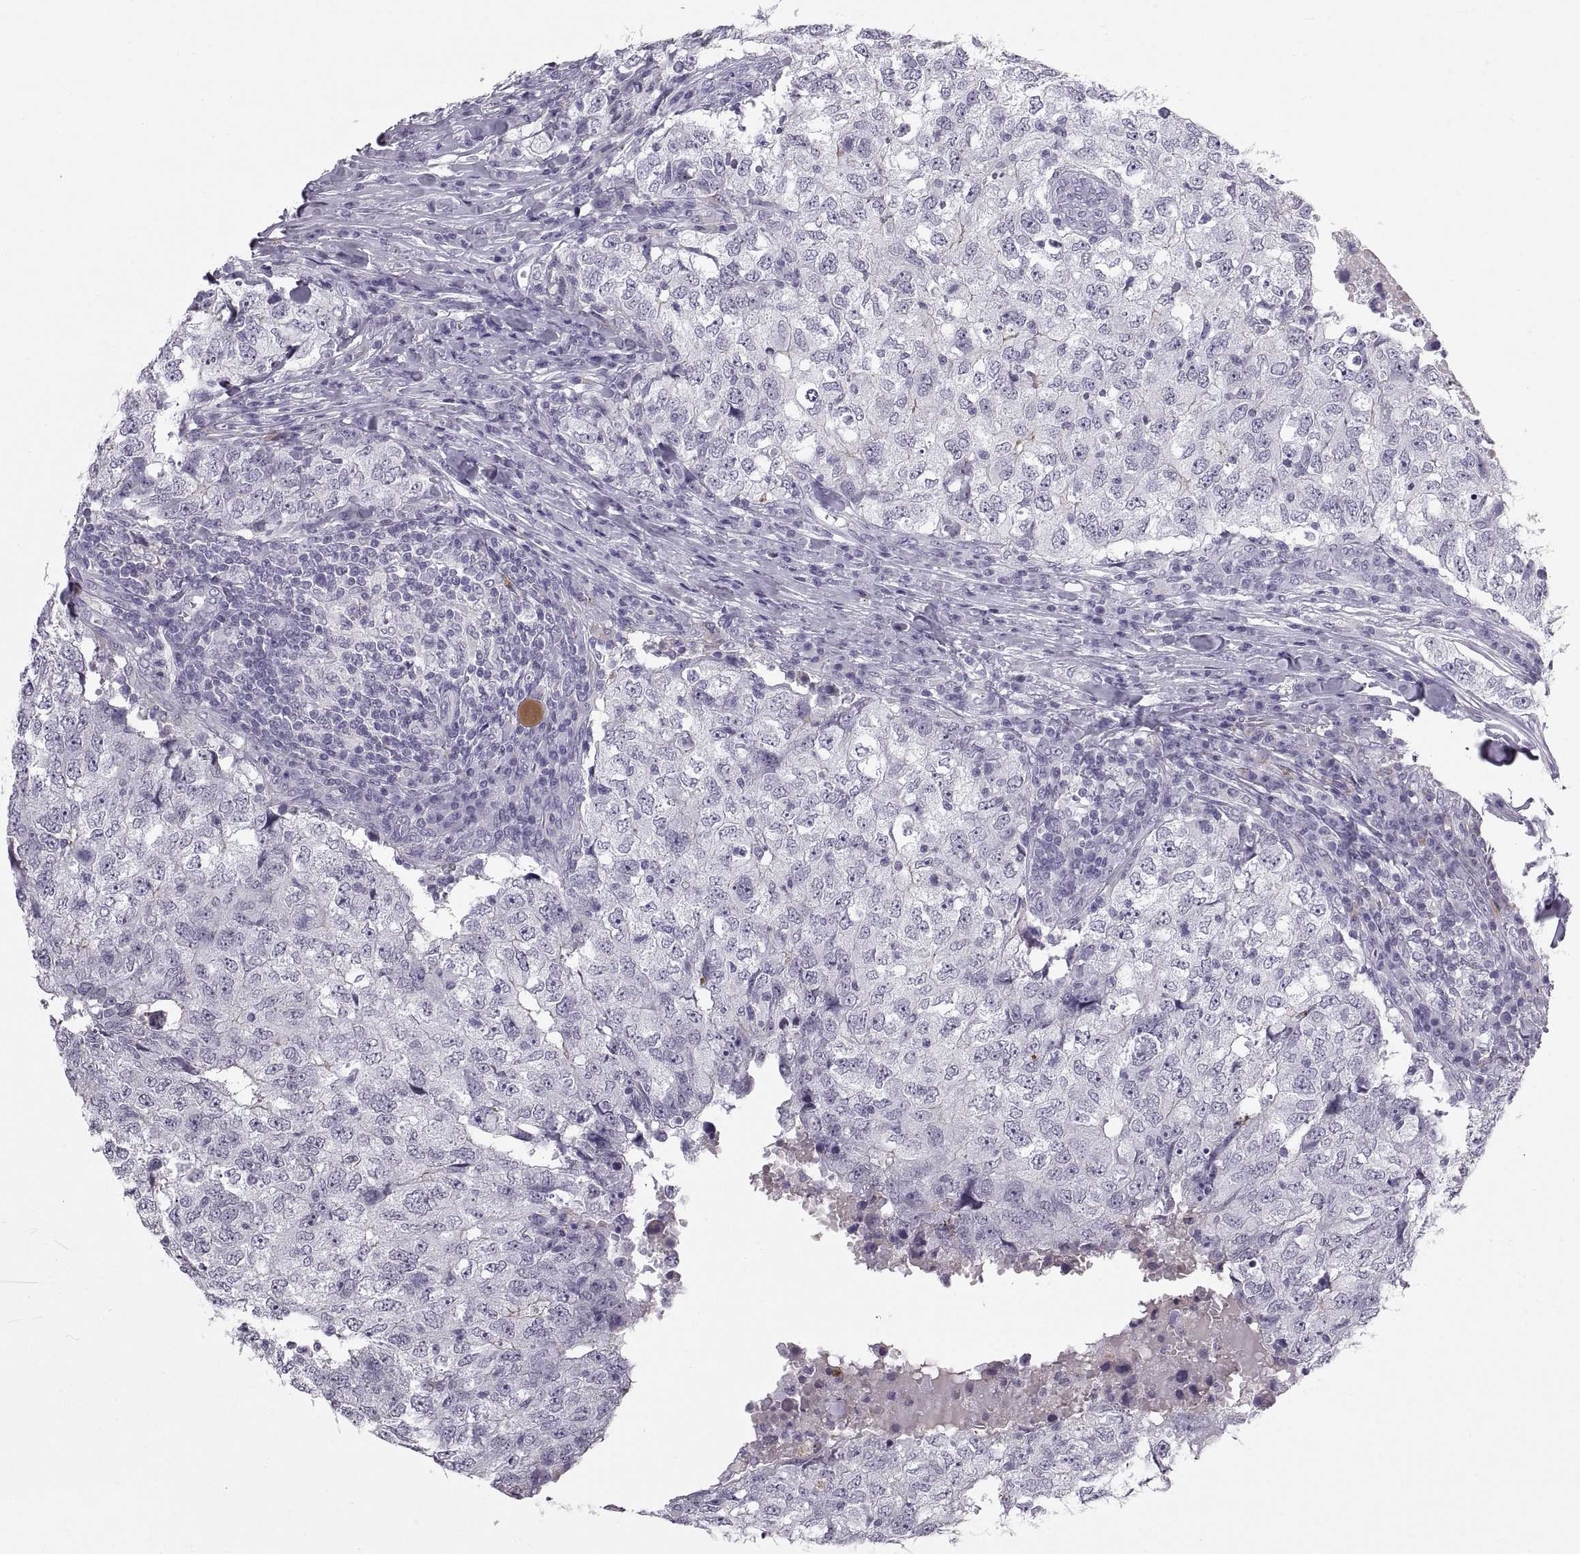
{"staining": {"intensity": "negative", "quantity": "none", "location": "none"}, "tissue": "breast cancer", "cell_type": "Tumor cells", "image_type": "cancer", "snomed": [{"axis": "morphology", "description": "Duct carcinoma"}, {"axis": "topography", "description": "Breast"}], "caption": "There is no significant staining in tumor cells of breast cancer.", "gene": "QRICH2", "patient": {"sex": "female", "age": 30}}